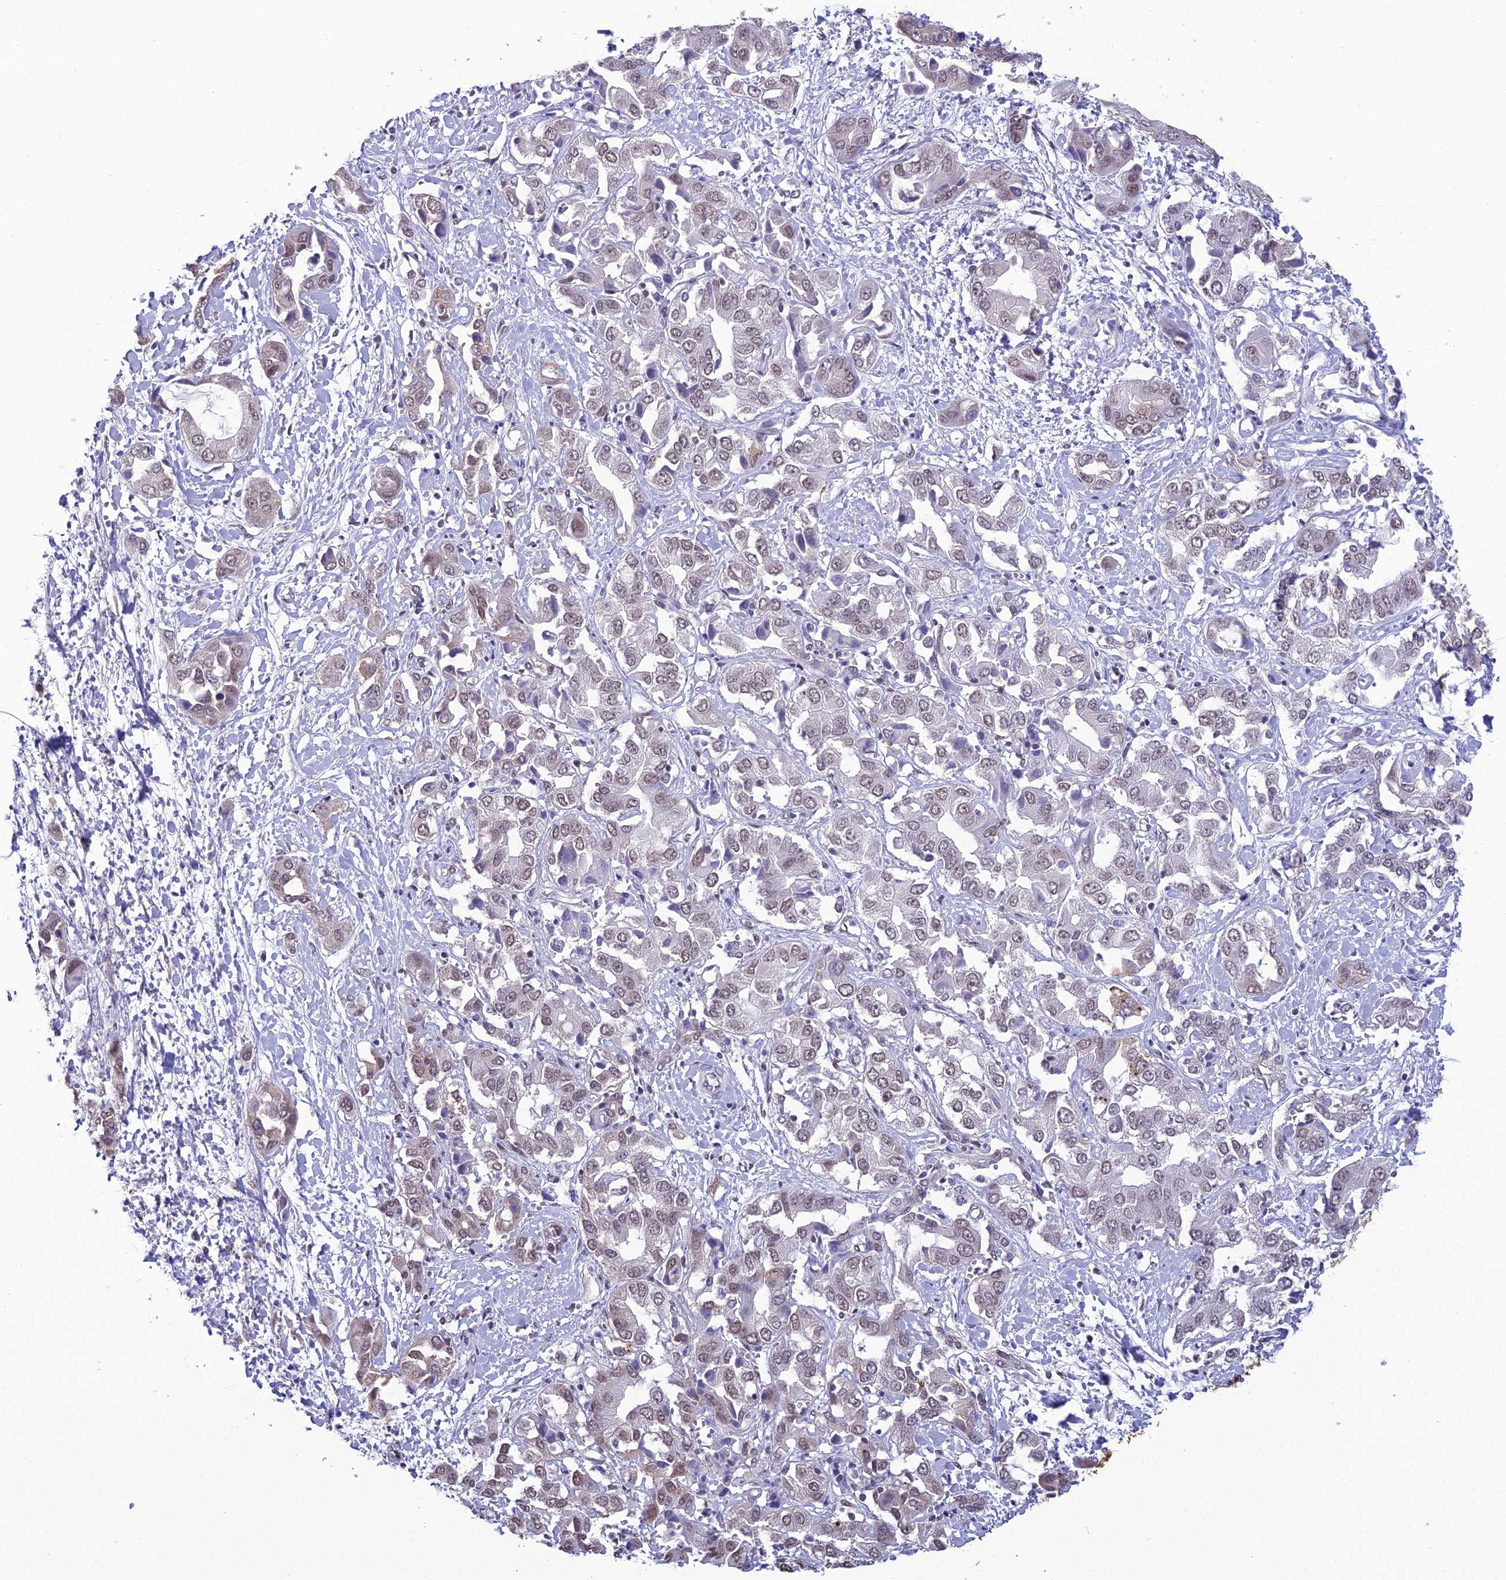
{"staining": {"intensity": "weak", "quantity": ">75%", "location": "nuclear"}, "tissue": "liver cancer", "cell_type": "Tumor cells", "image_type": "cancer", "snomed": [{"axis": "morphology", "description": "Cholangiocarcinoma"}, {"axis": "topography", "description": "Liver"}], "caption": "DAB (3,3'-diaminobenzidine) immunohistochemical staining of human liver cancer (cholangiocarcinoma) shows weak nuclear protein positivity in approximately >75% of tumor cells.", "gene": "PRAMEF12", "patient": {"sex": "female", "age": 52}}